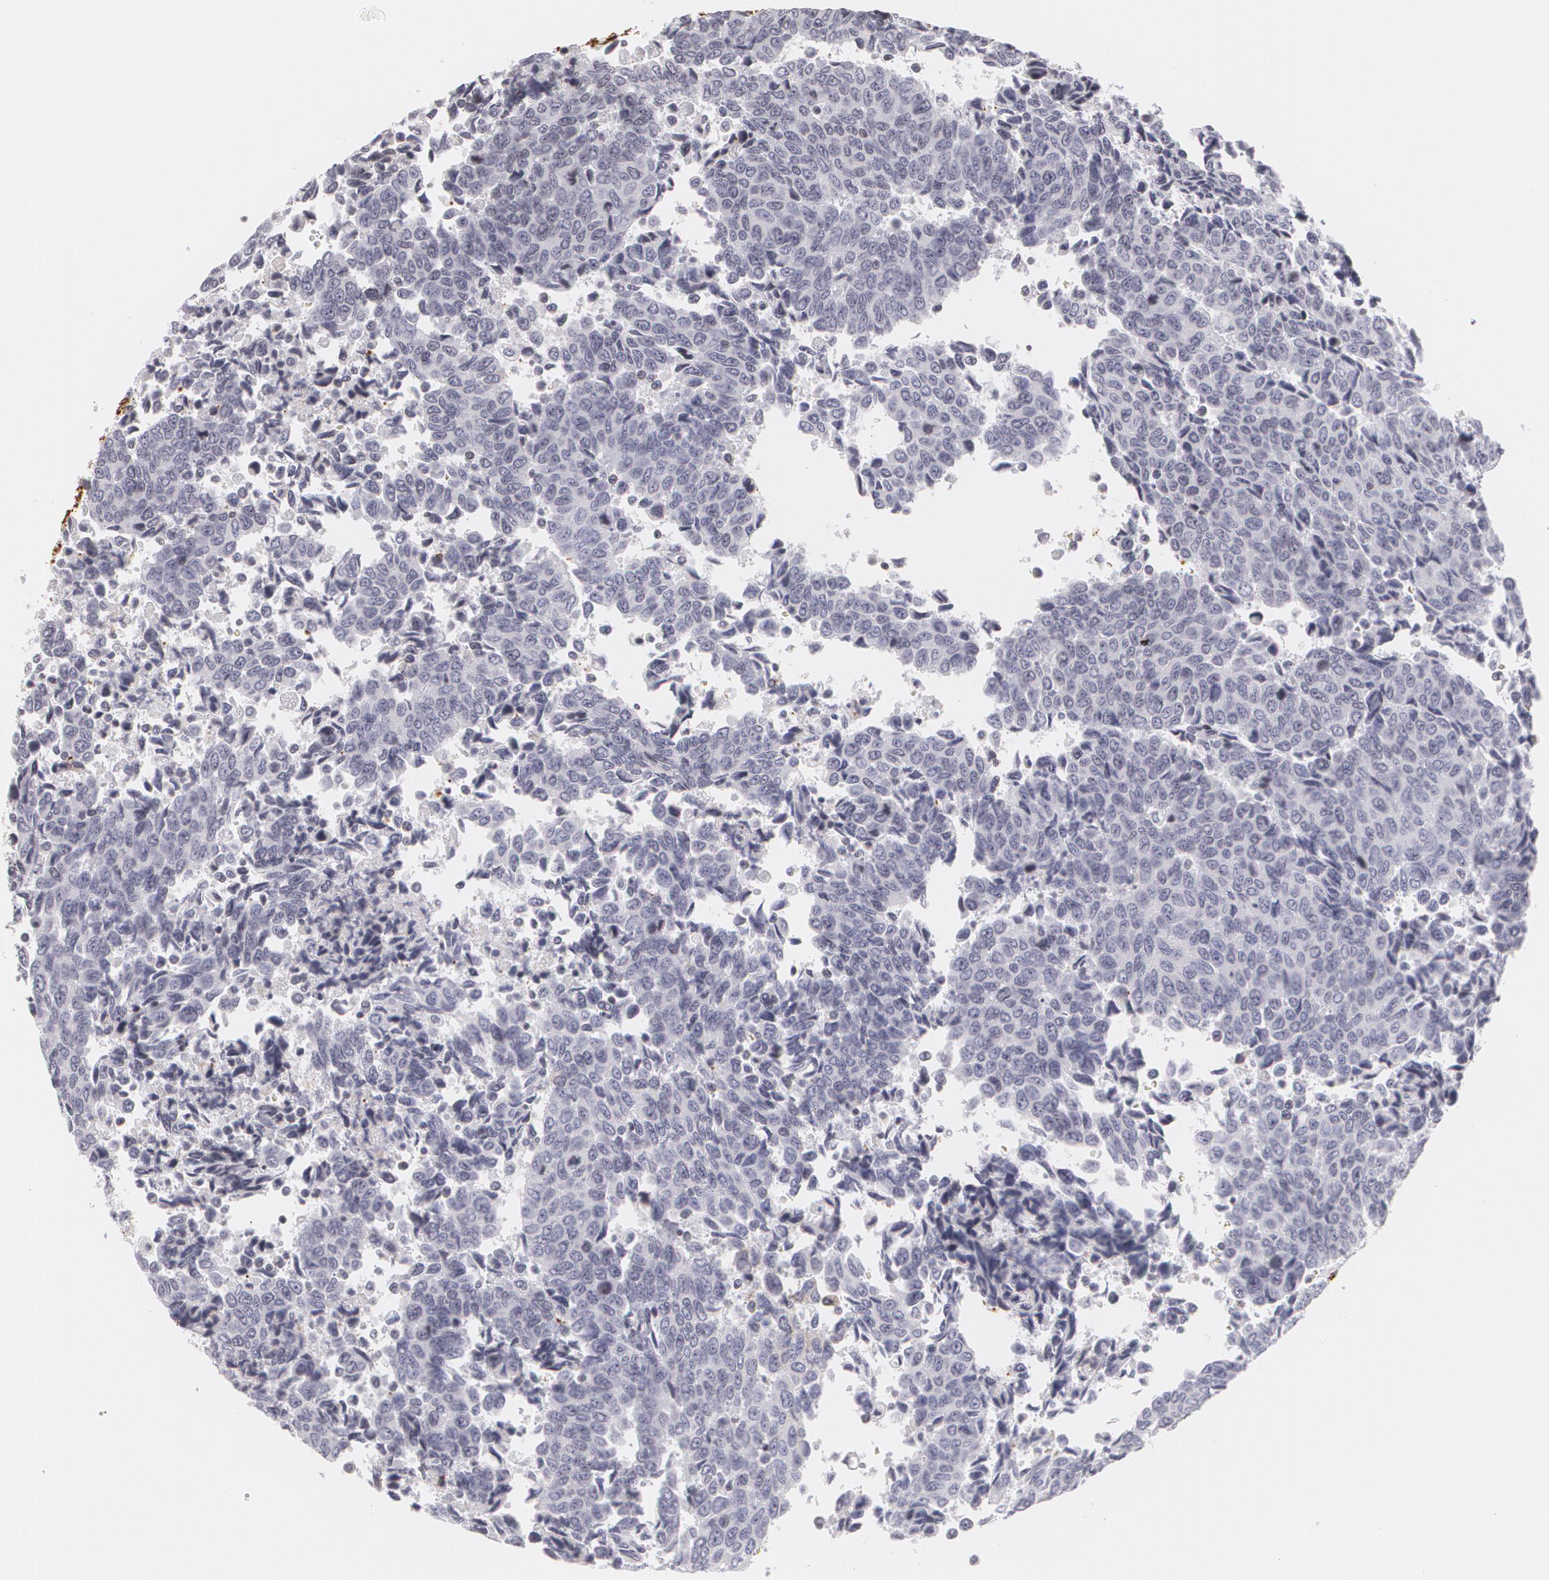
{"staining": {"intensity": "negative", "quantity": "none", "location": "none"}, "tissue": "urothelial cancer", "cell_type": "Tumor cells", "image_type": "cancer", "snomed": [{"axis": "morphology", "description": "Urothelial carcinoma, High grade"}, {"axis": "topography", "description": "Urinary bladder"}], "caption": "Tumor cells are negative for brown protein staining in urothelial cancer. Brightfield microscopy of IHC stained with DAB (3,3'-diaminobenzidine) (brown) and hematoxylin (blue), captured at high magnification.", "gene": "VAMP1", "patient": {"sex": "male", "age": 86}}